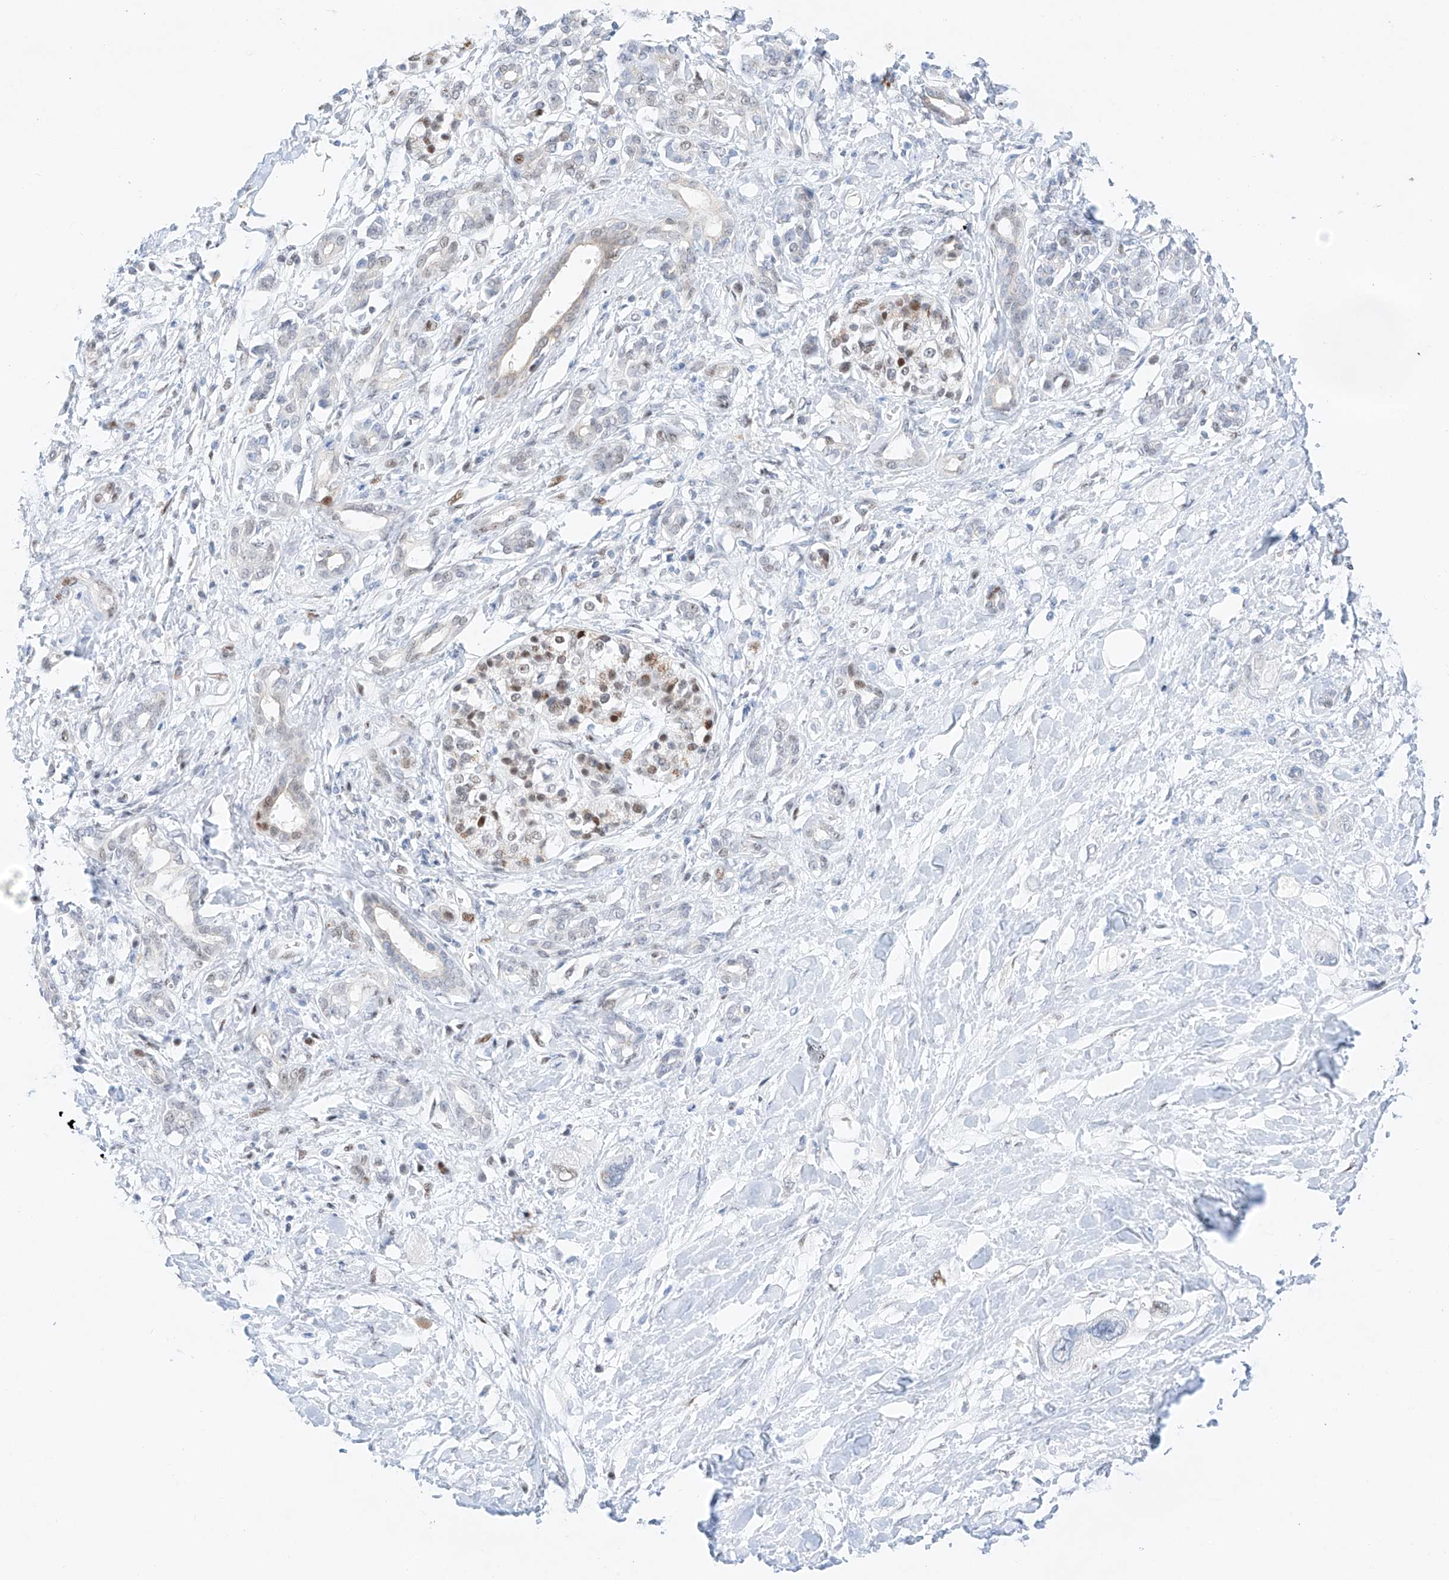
{"staining": {"intensity": "negative", "quantity": "none", "location": "none"}, "tissue": "pancreatic cancer", "cell_type": "Tumor cells", "image_type": "cancer", "snomed": [{"axis": "morphology", "description": "Adenocarcinoma, NOS"}, {"axis": "topography", "description": "Pancreas"}], "caption": "The micrograph demonstrates no staining of tumor cells in pancreatic adenocarcinoma.", "gene": "NT5C3B", "patient": {"sex": "female", "age": 56}}